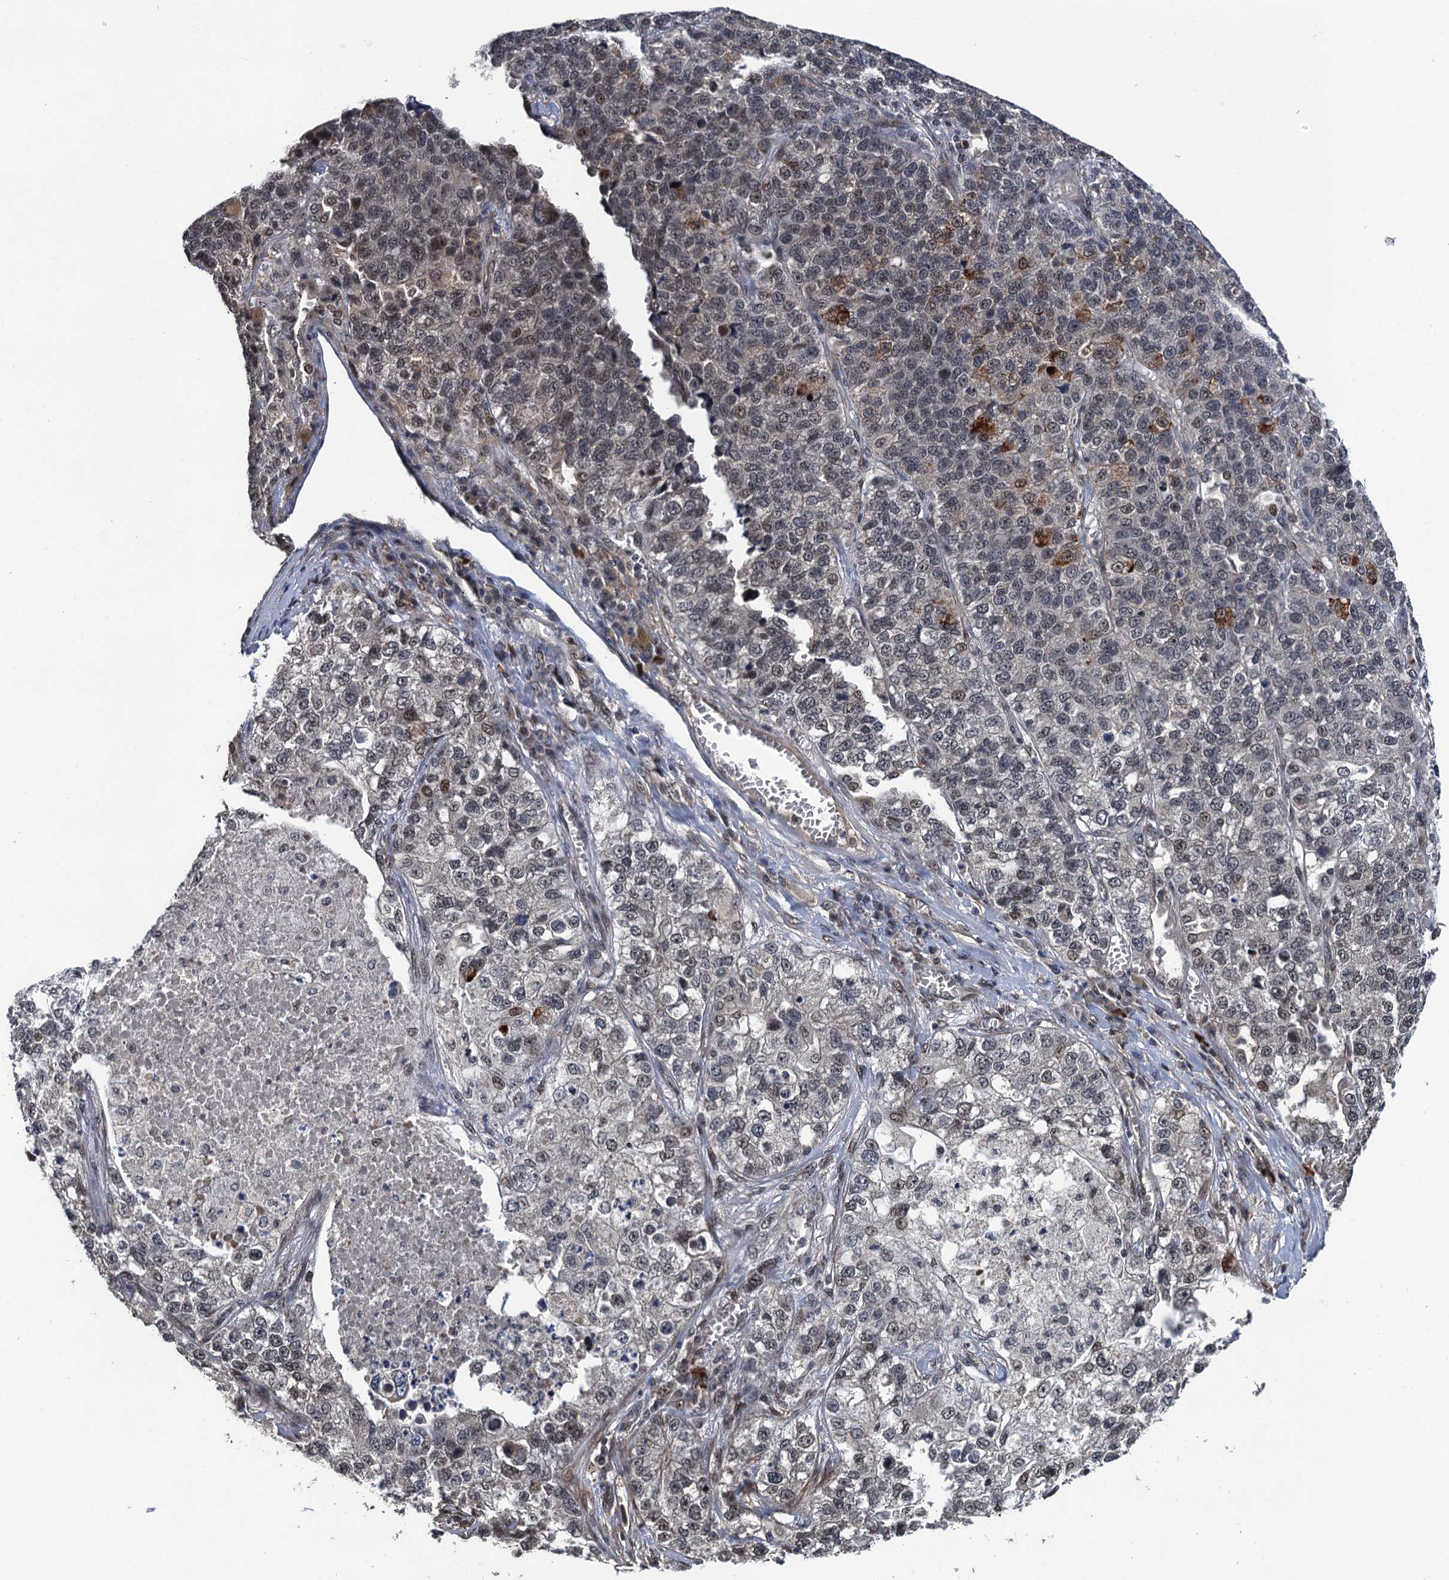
{"staining": {"intensity": "moderate", "quantity": "<25%", "location": "nuclear"}, "tissue": "lung cancer", "cell_type": "Tumor cells", "image_type": "cancer", "snomed": [{"axis": "morphology", "description": "Adenocarcinoma, NOS"}, {"axis": "topography", "description": "Lung"}], "caption": "Moderate nuclear protein positivity is seen in about <25% of tumor cells in lung cancer. (brown staining indicates protein expression, while blue staining denotes nuclei).", "gene": "RASSF4", "patient": {"sex": "male", "age": 49}}